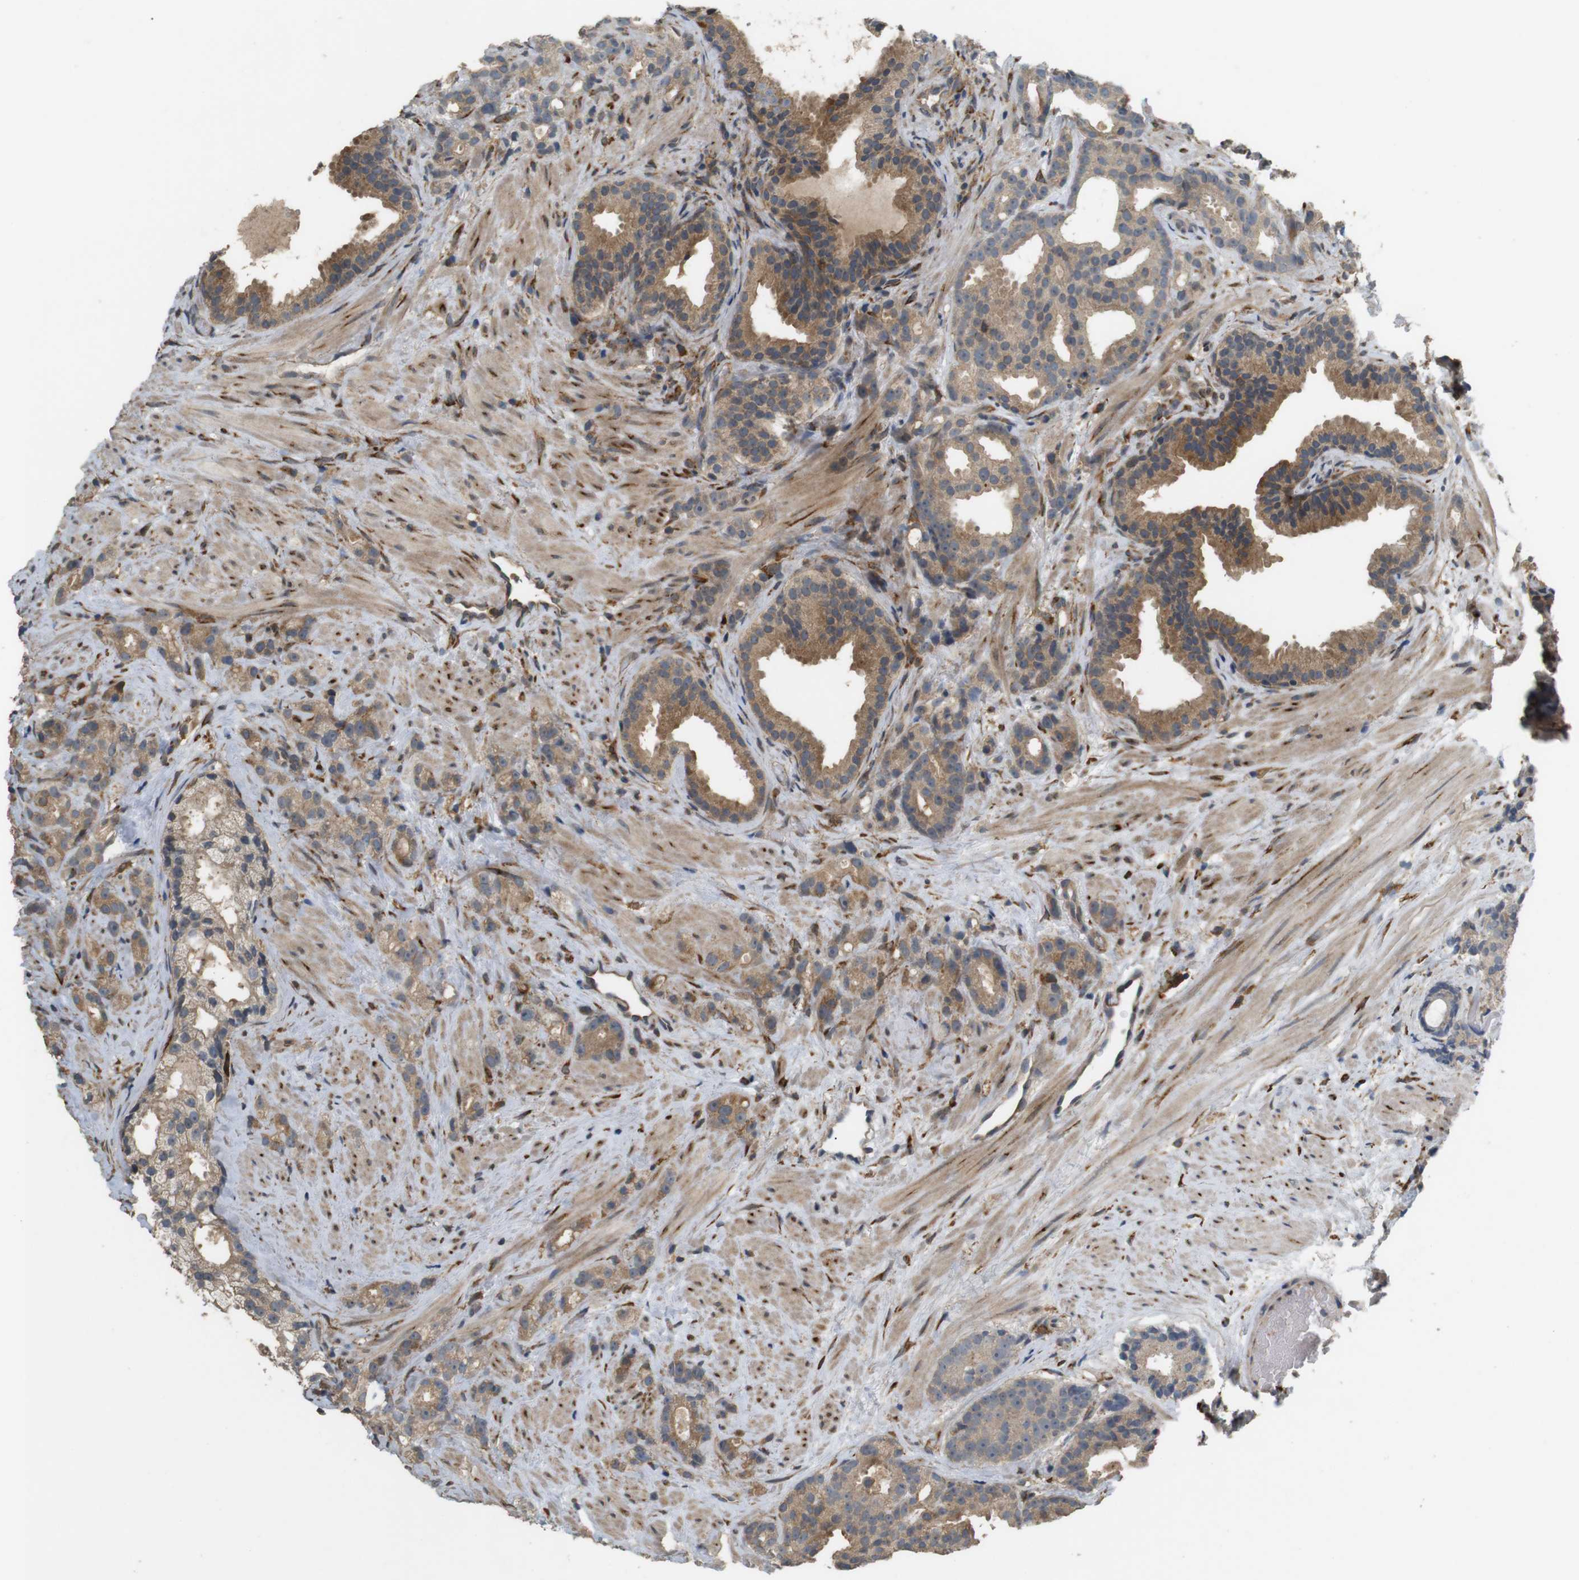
{"staining": {"intensity": "moderate", "quantity": ">75%", "location": "cytoplasmic/membranous"}, "tissue": "prostate cancer", "cell_type": "Tumor cells", "image_type": "cancer", "snomed": [{"axis": "morphology", "description": "Adenocarcinoma, Low grade"}, {"axis": "topography", "description": "Prostate"}], "caption": "Immunohistochemical staining of prostate cancer demonstrates moderate cytoplasmic/membranous protein expression in about >75% of tumor cells.", "gene": "ARHGAP24", "patient": {"sex": "male", "age": 89}}